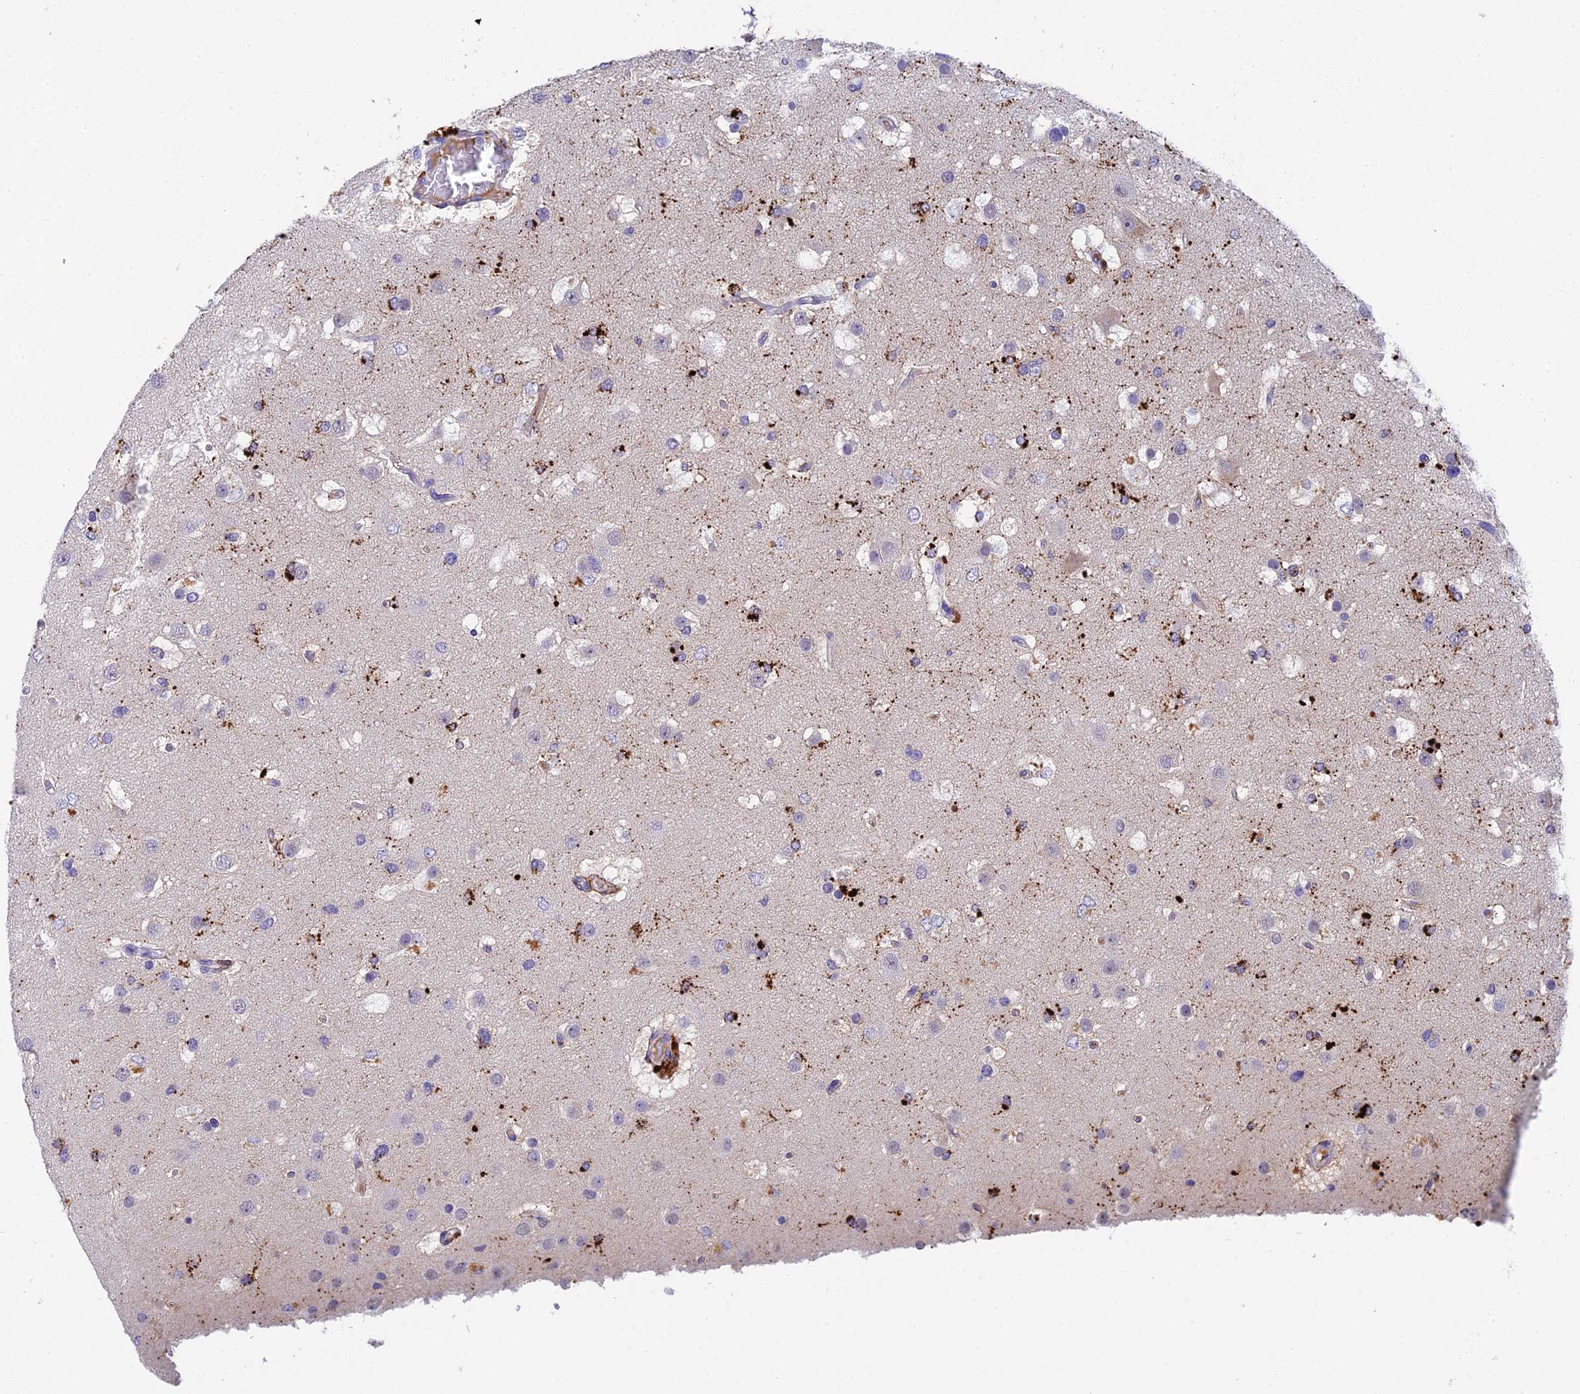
{"staining": {"intensity": "moderate", "quantity": "<25%", "location": "cytoplasmic/membranous"}, "tissue": "glioma", "cell_type": "Tumor cells", "image_type": "cancer", "snomed": [{"axis": "morphology", "description": "Glioma, malignant, High grade"}, {"axis": "topography", "description": "Brain"}], "caption": "A low amount of moderate cytoplasmic/membranous expression is identified in approximately <25% of tumor cells in glioma tissue.", "gene": "ADAMTS13", "patient": {"sex": "male", "age": 53}}